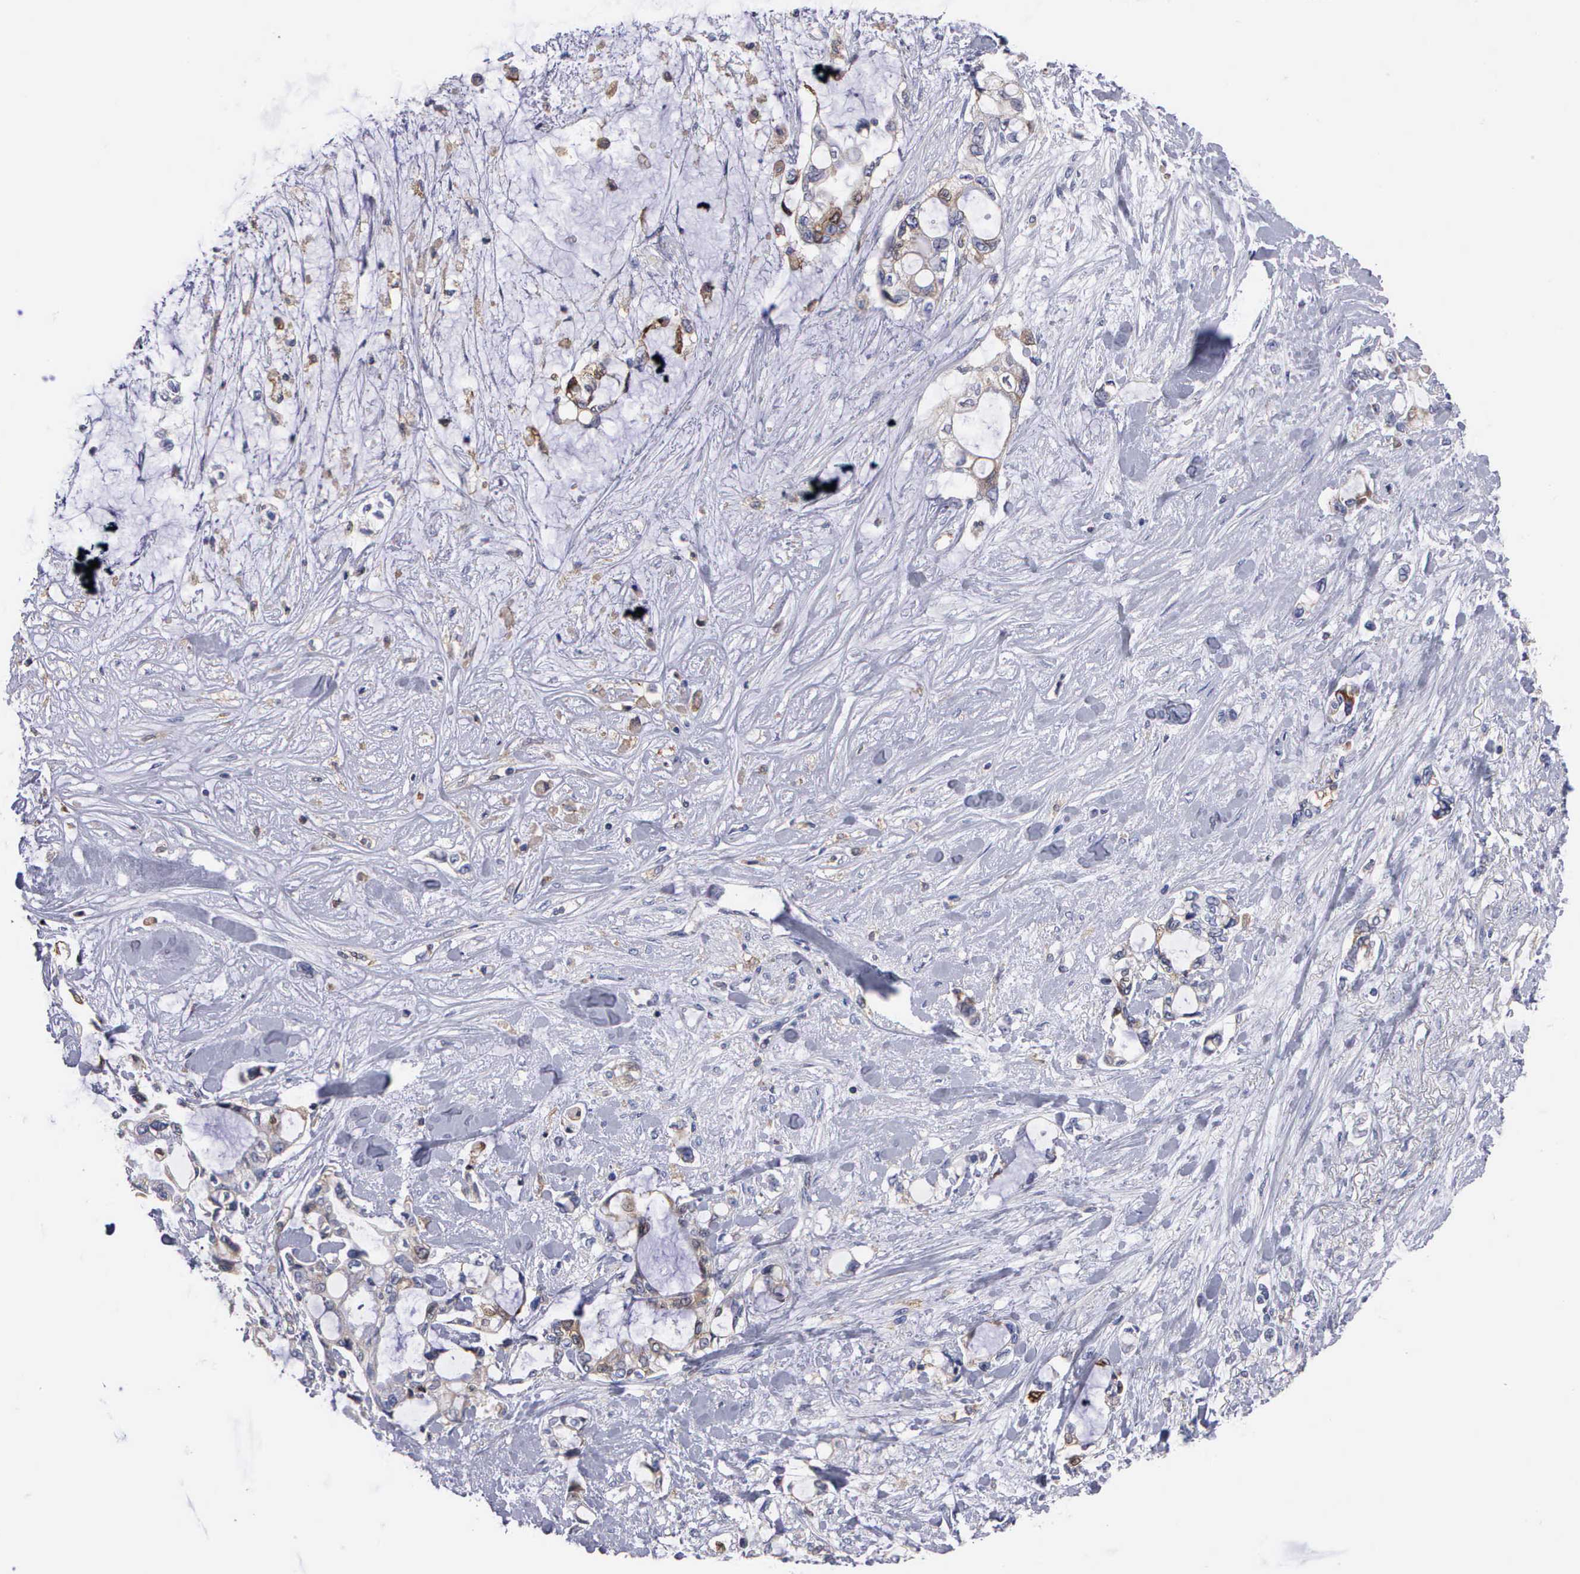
{"staining": {"intensity": "negative", "quantity": "none", "location": "none"}, "tissue": "pancreatic cancer", "cell_type": "Tumor cells", "image_type": "cancer", "snomed": [{"axis": "morphology", "description": "Adenocarcinoma, NOS"}, {"axis": "topography", "description": "Pancreas"}], "caption": "This is an immunohistochemistry histopathology image of human pancreatic cancer (adenocarcinoma). There is no staining in tumor cells.", "gene": "PTGS2", "patient": {"sex": "female", "age": 70}}